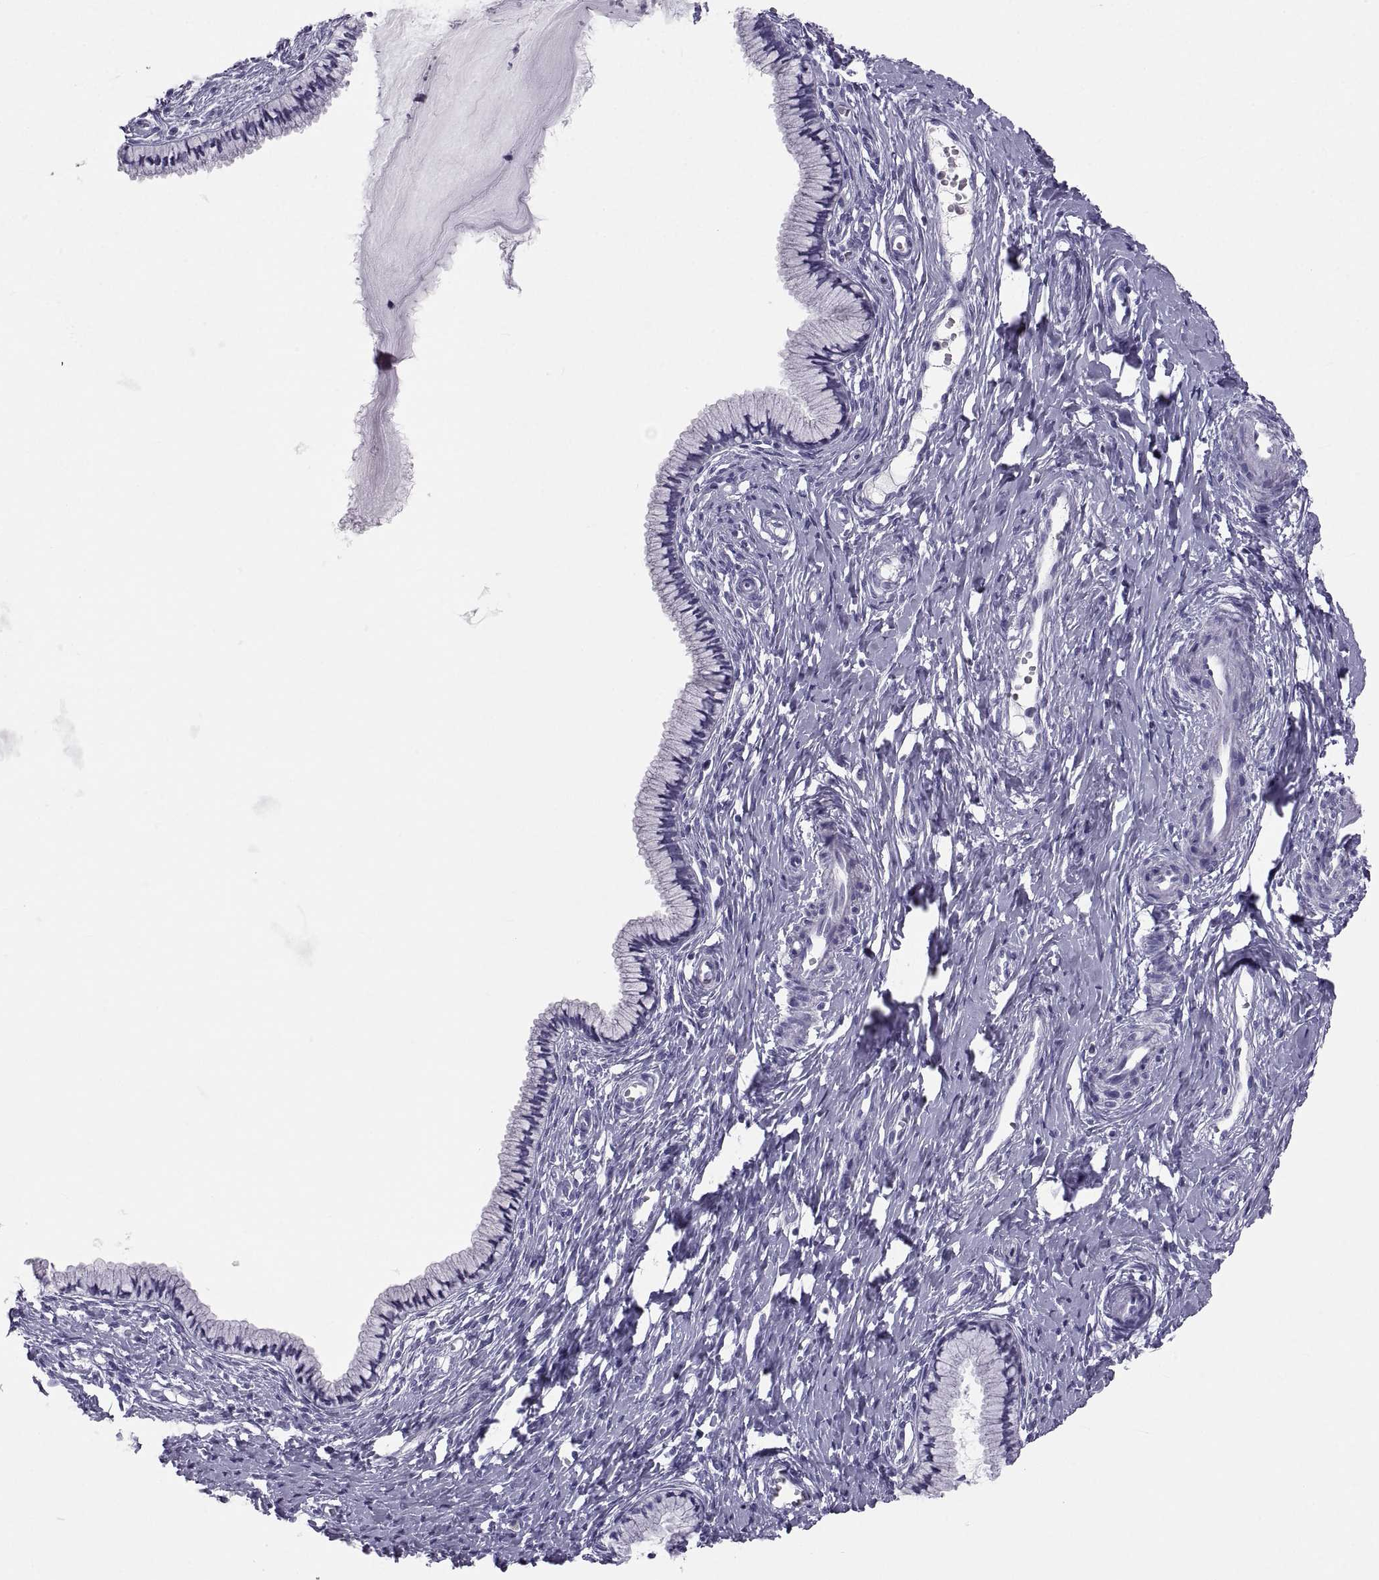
{"staining": {"intensity": "negative", "quantity": "none", "location": "none"}, "tissue": "cervix", "cell_type": "Glandular cells", "image_type": "normal", "snomed": [{"axis": "morphology", "description": "Normal tissue, NOS"}, {"axis": "topography", "description": "Cervix"}], "caption": "Human cervix stained for a protein using immunohistochemistry (IHC) displays no positivity in glandular cells.", "gene": "PCSK1N", "patient": {"sex": "female", "age": 40}}